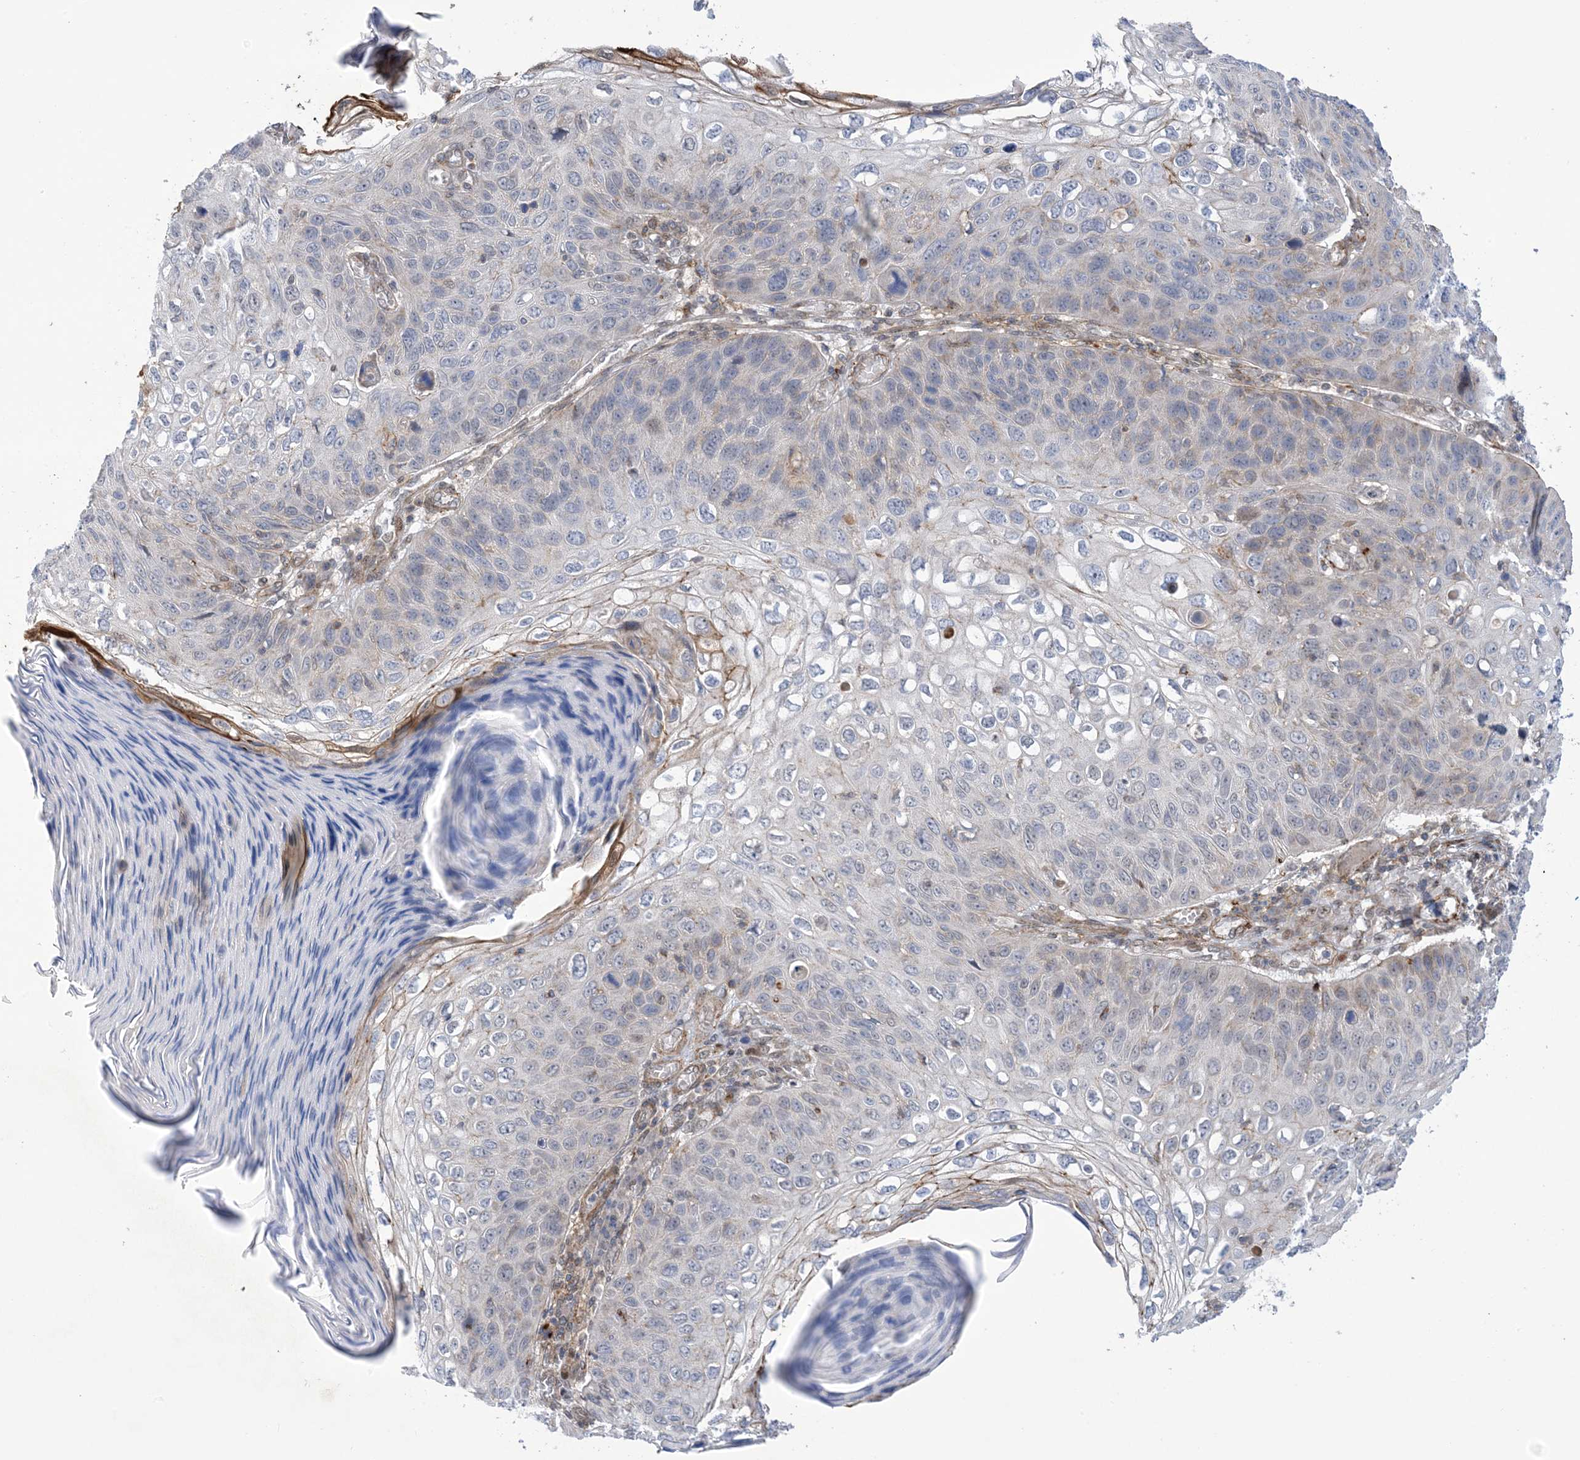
{"staining": {"intensity": "moderate", "quantity": "<25%", "location": "cytoplasmic/membranous"}, "tissue": "skin cancer", "cell_type": "Tumor cells", "image_type": "cancer", "snomed": [{"axis": "morphology", "description": "Squamous cell carcinoma, NOS"}, {"axis": "topography", "description": "Skin"}], "caption": "Moderate cytoplasmic/membranous protein staining is present in approximately <25% of tumor cells in skin cancer. The staining was performed using DAB (3,3'-diaminobenzidine), with brown indicating positive protein expression. Nuclei are stained blue with hematoxylin.", "gene": "ZNF8", "patient": {"sex": "female", "age": 90}}